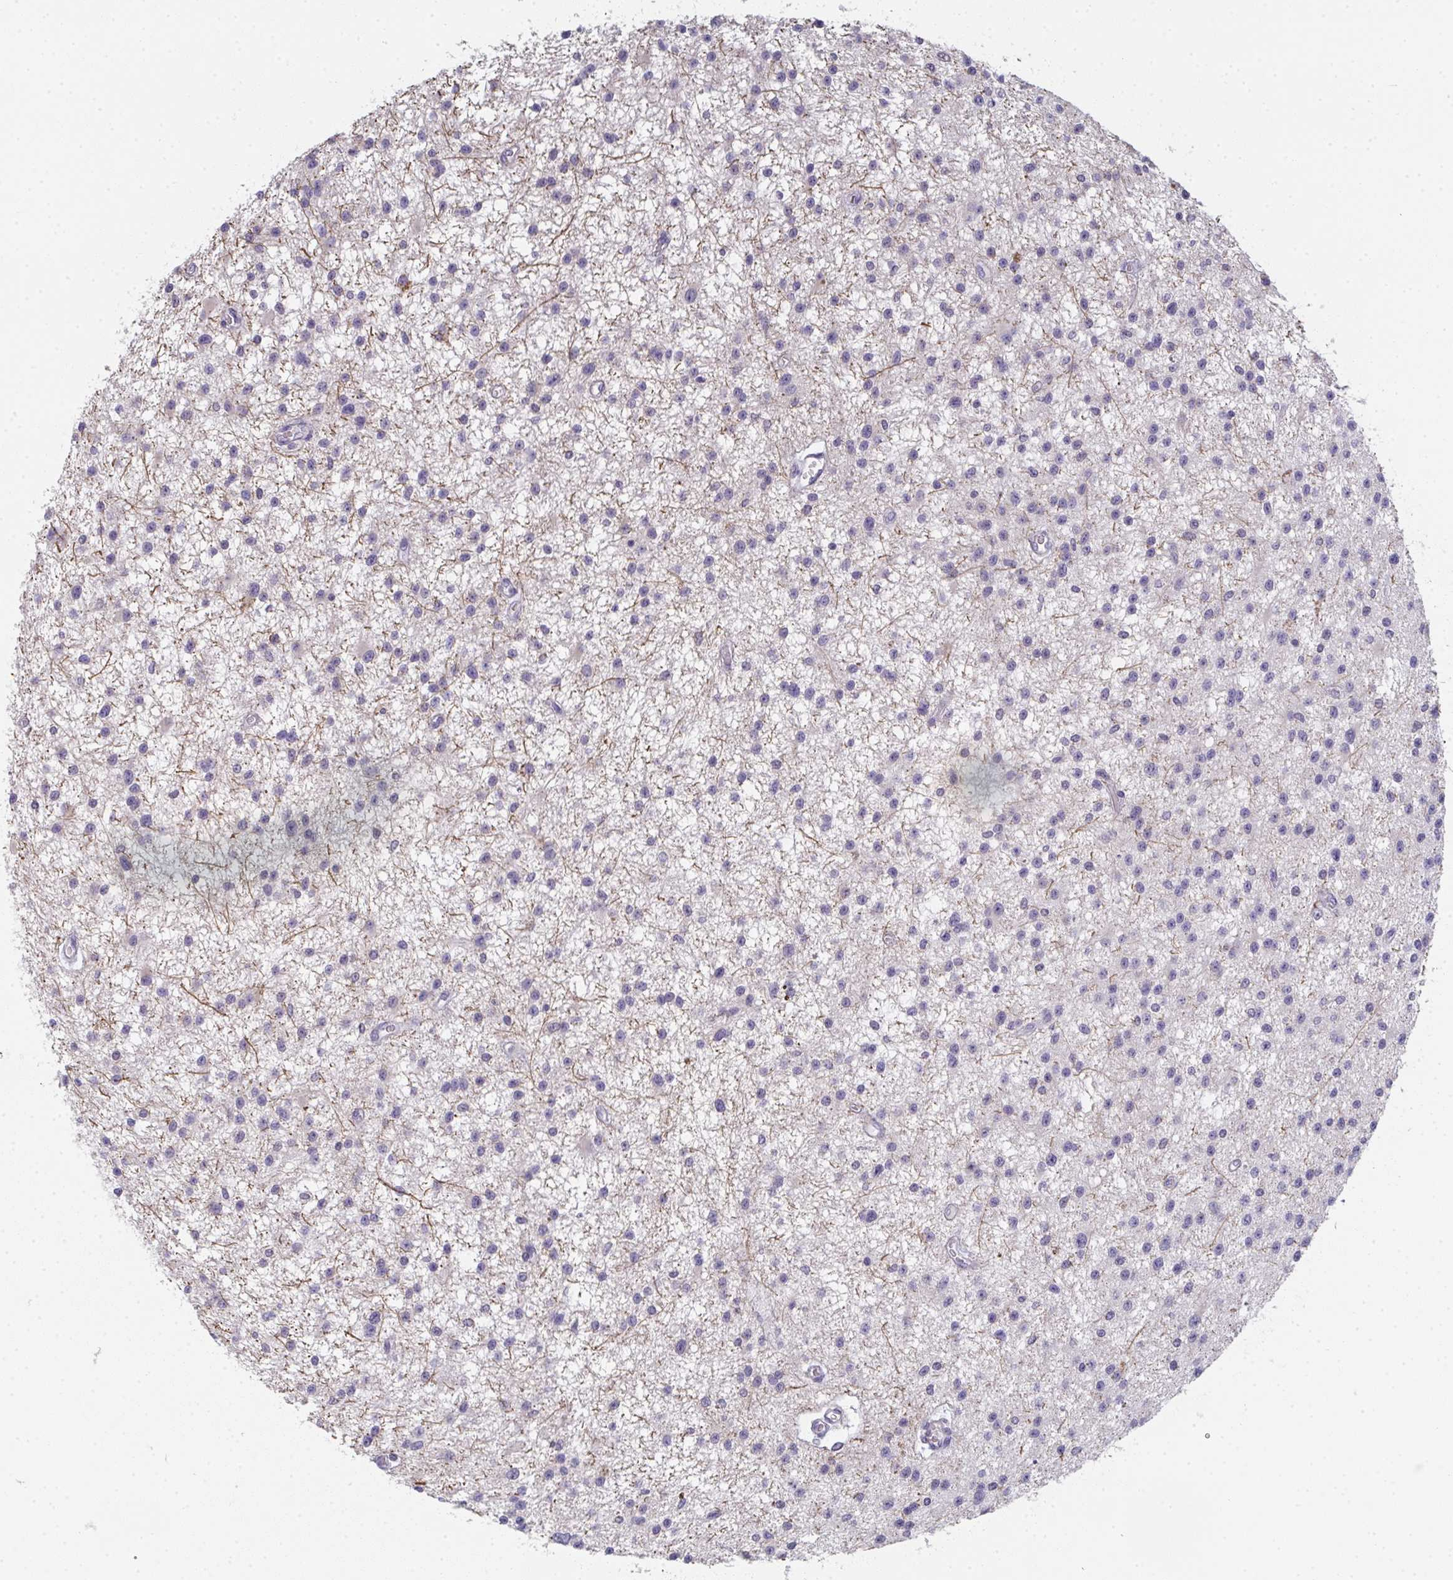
{"staining": {"intensity": "negative", "quantity": "none", "location": "none"}, "tissue": "glioma", "cell_type": "Tumor cells", "image_type": "cancer", "snomed": [{"axis": "morphology", "description": "Glioma, malignant, Low grade"}, {"axis": "topography", "description": "Brain"}], "caption": "Human low-grade glioma (malignant) stained for a protein using IHC shows no expression in tumor cells.", "gene": "RIOK1", "patient": {"sex": "male", "age": 43}}